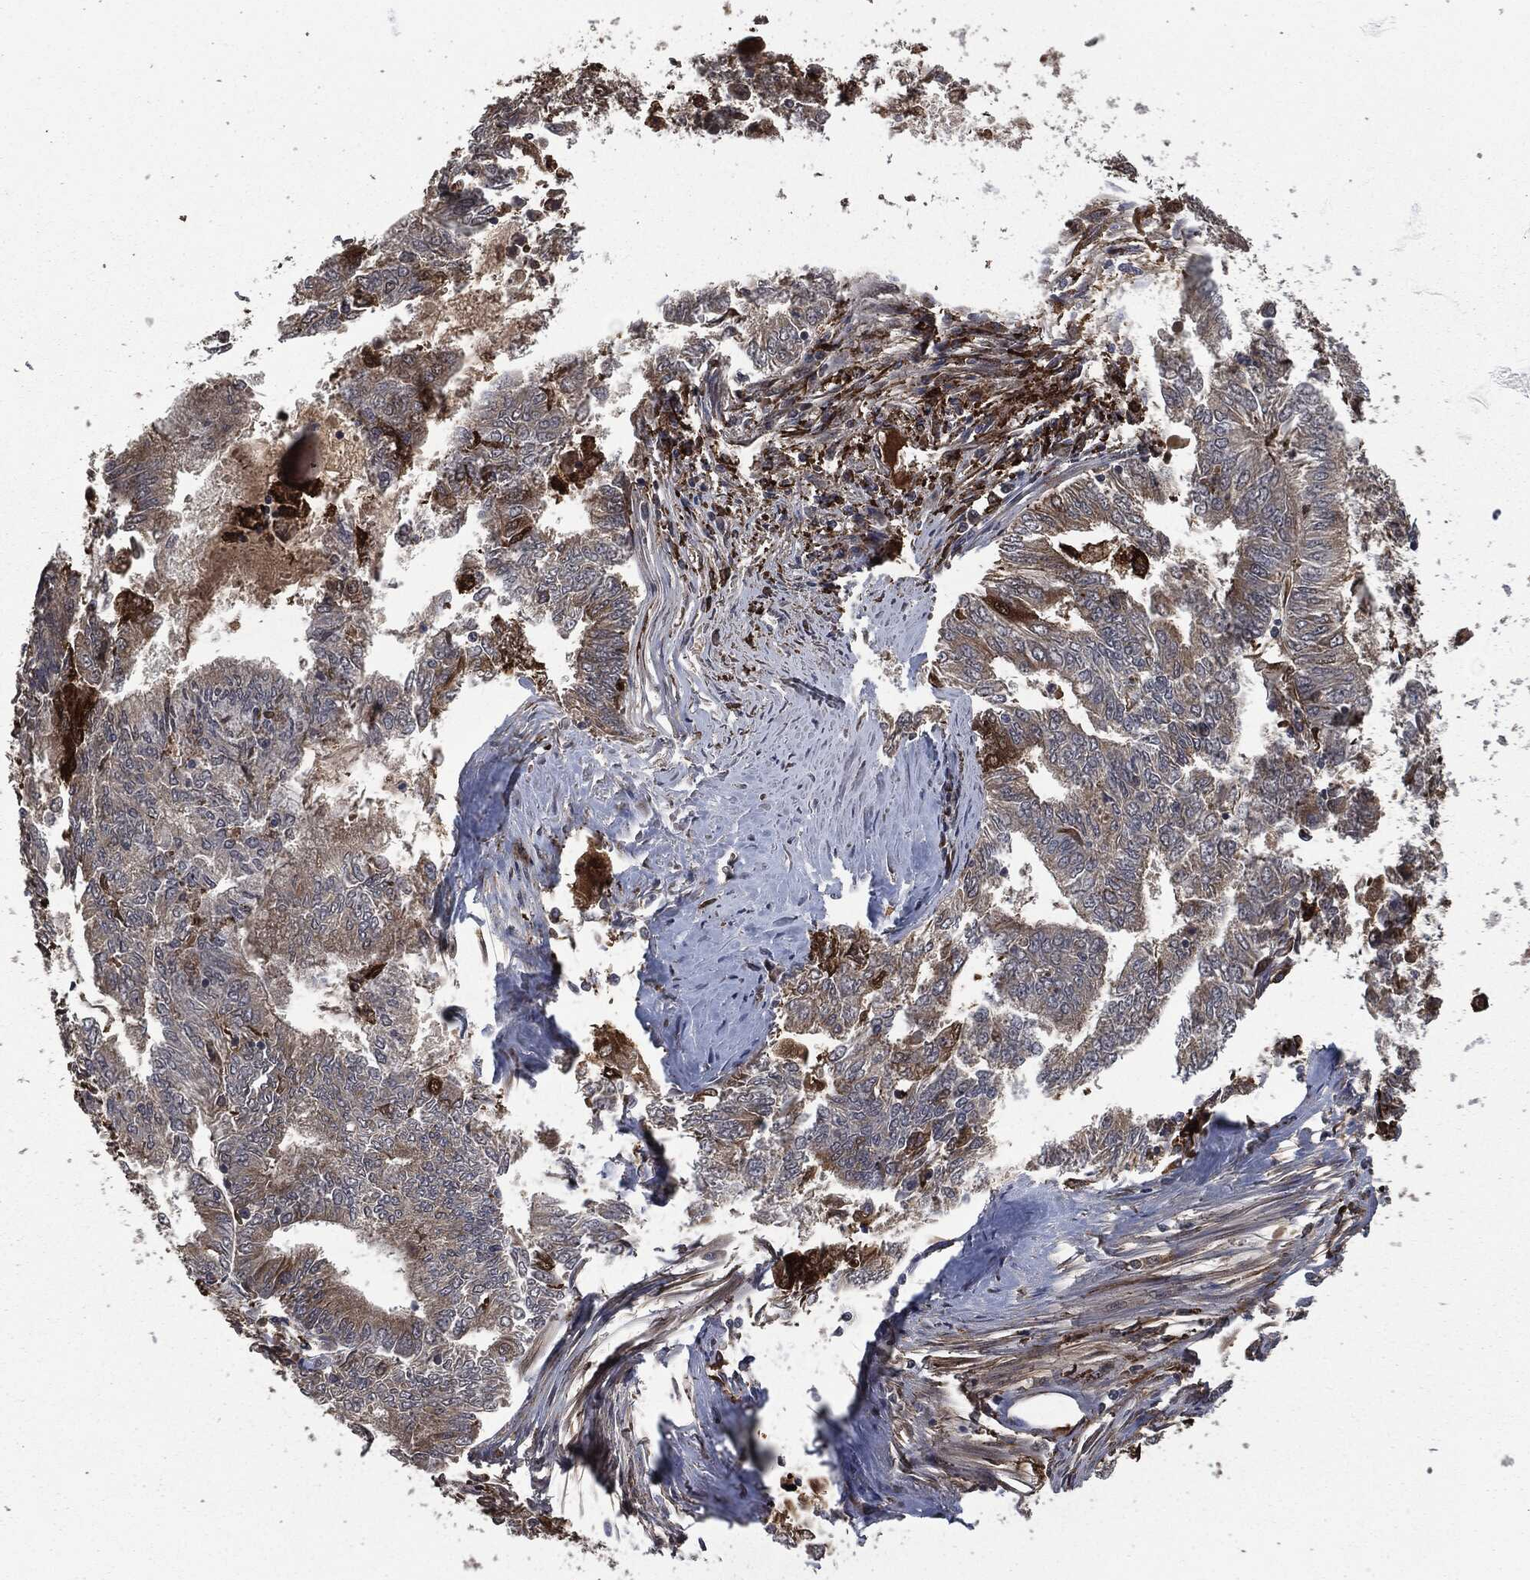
{"staining": {"intensity": "weak", "quantity": "<25%", "location": "cytoplasmic/membranous"}, "tissue": "endometrial cancer", "cell_type": "Tumor cells", "image_type": "cancer", "snomed": [{"axis": "morphology", "description": "Adenocarcinoma, NOS"}, {"axis": "topography", "description": "Endometrium"}], "caption": "Tumor cells are negative for protein expression in human endometrial cancer (adenocarcinoma).", "gene": "CRABP2", "patient": {"sex": "female", "age": 62}}